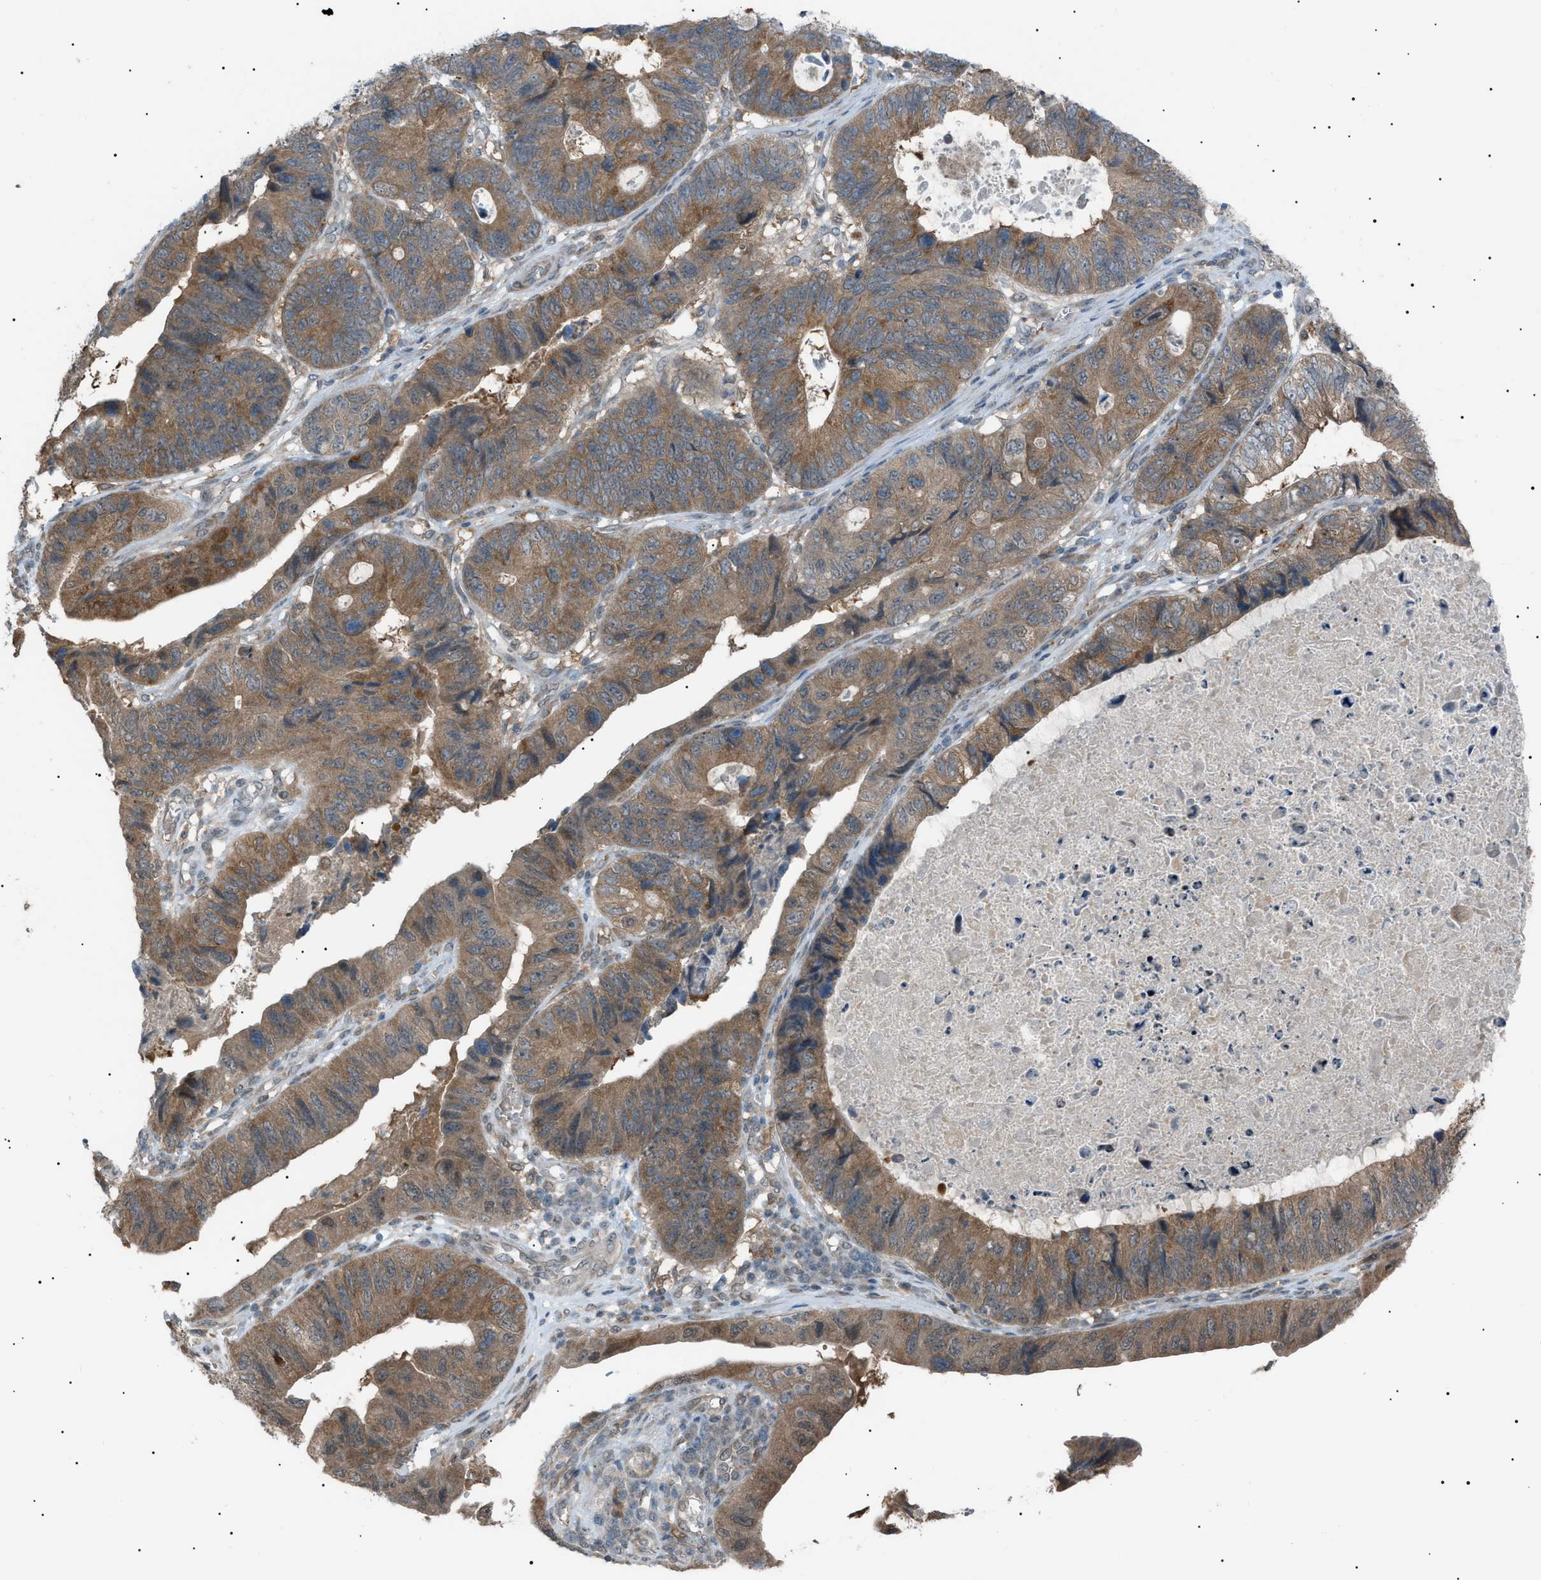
{"staining": {"intensity": "moderate", "quantity": ">75%", "location": "cytoplasmic/membranous"}, "tissue": "stomach cancer", "cell_type": "Tumor cells", "image_type": "cancer", "snomed": [{"axis": "morphology", "description": "Adenocarcinoma, NOS"}, {"axis": "topography", "description": "Stomach"}], "caption": "A medium amount of moderate cytoplasmic/membranous expression is present in about >75% of tumor cells in adenocarcinoma (stomach) tissue.", "gene": "LPIN2", "patient": {"sex": "male", "age": 59}}